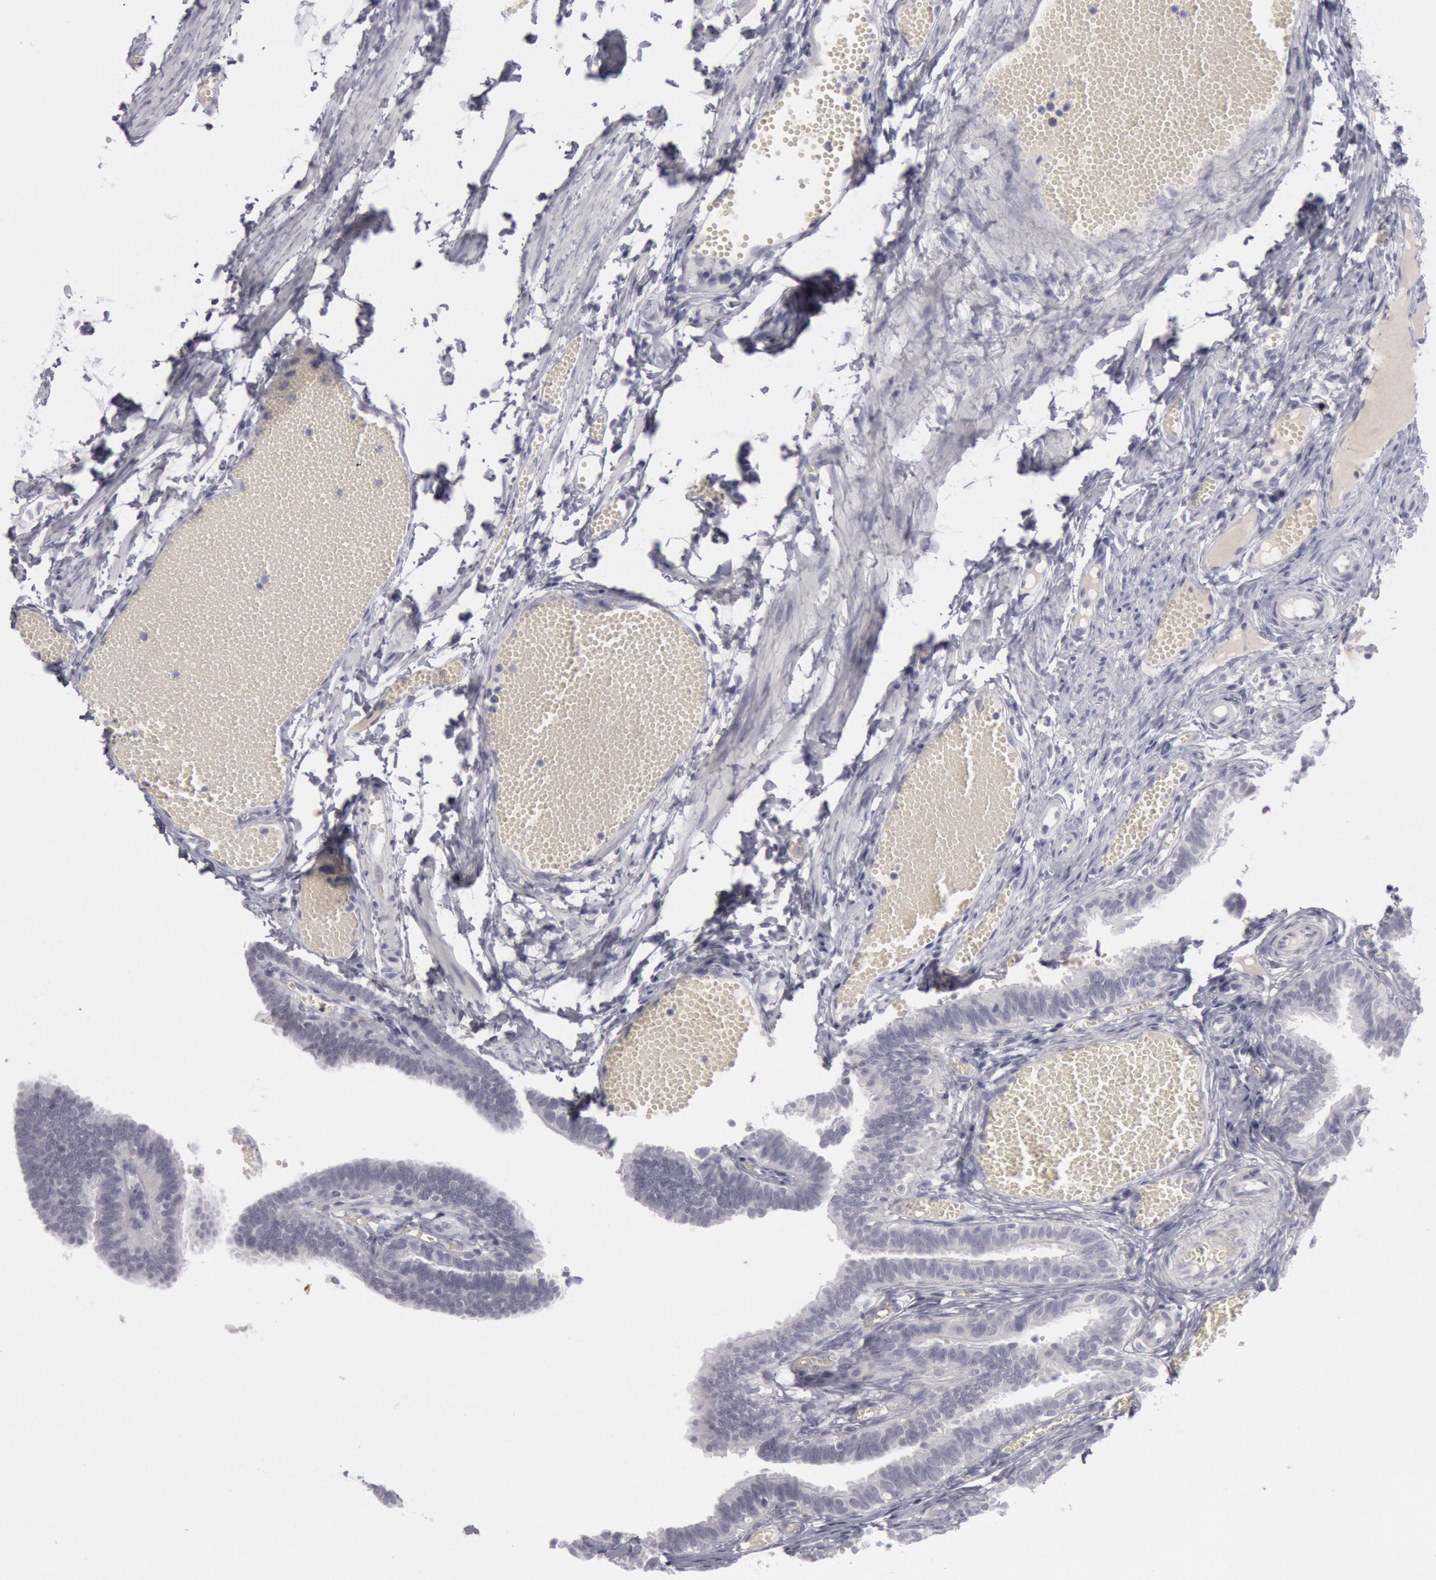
{"staining": {"intensity": "negative", "quantity": "none", "location": "none"}, "tissue": "fallopian tube", "cell_type": "Glandular cells", "image_type": "normal", "snomed": [{"axis": "morphology", "description": "Normal tissue, NOS"}, {"axis": "topography", "description": "Fallopian tube"}], "caption": "Immunohistochemistry (IHC) micrograph of benign human fallopian tube stained for a protein (brown), which exhibits no expression in glandular cells.", "gene": "KRT16", "patient": {"sex": "female", "age": 29}}